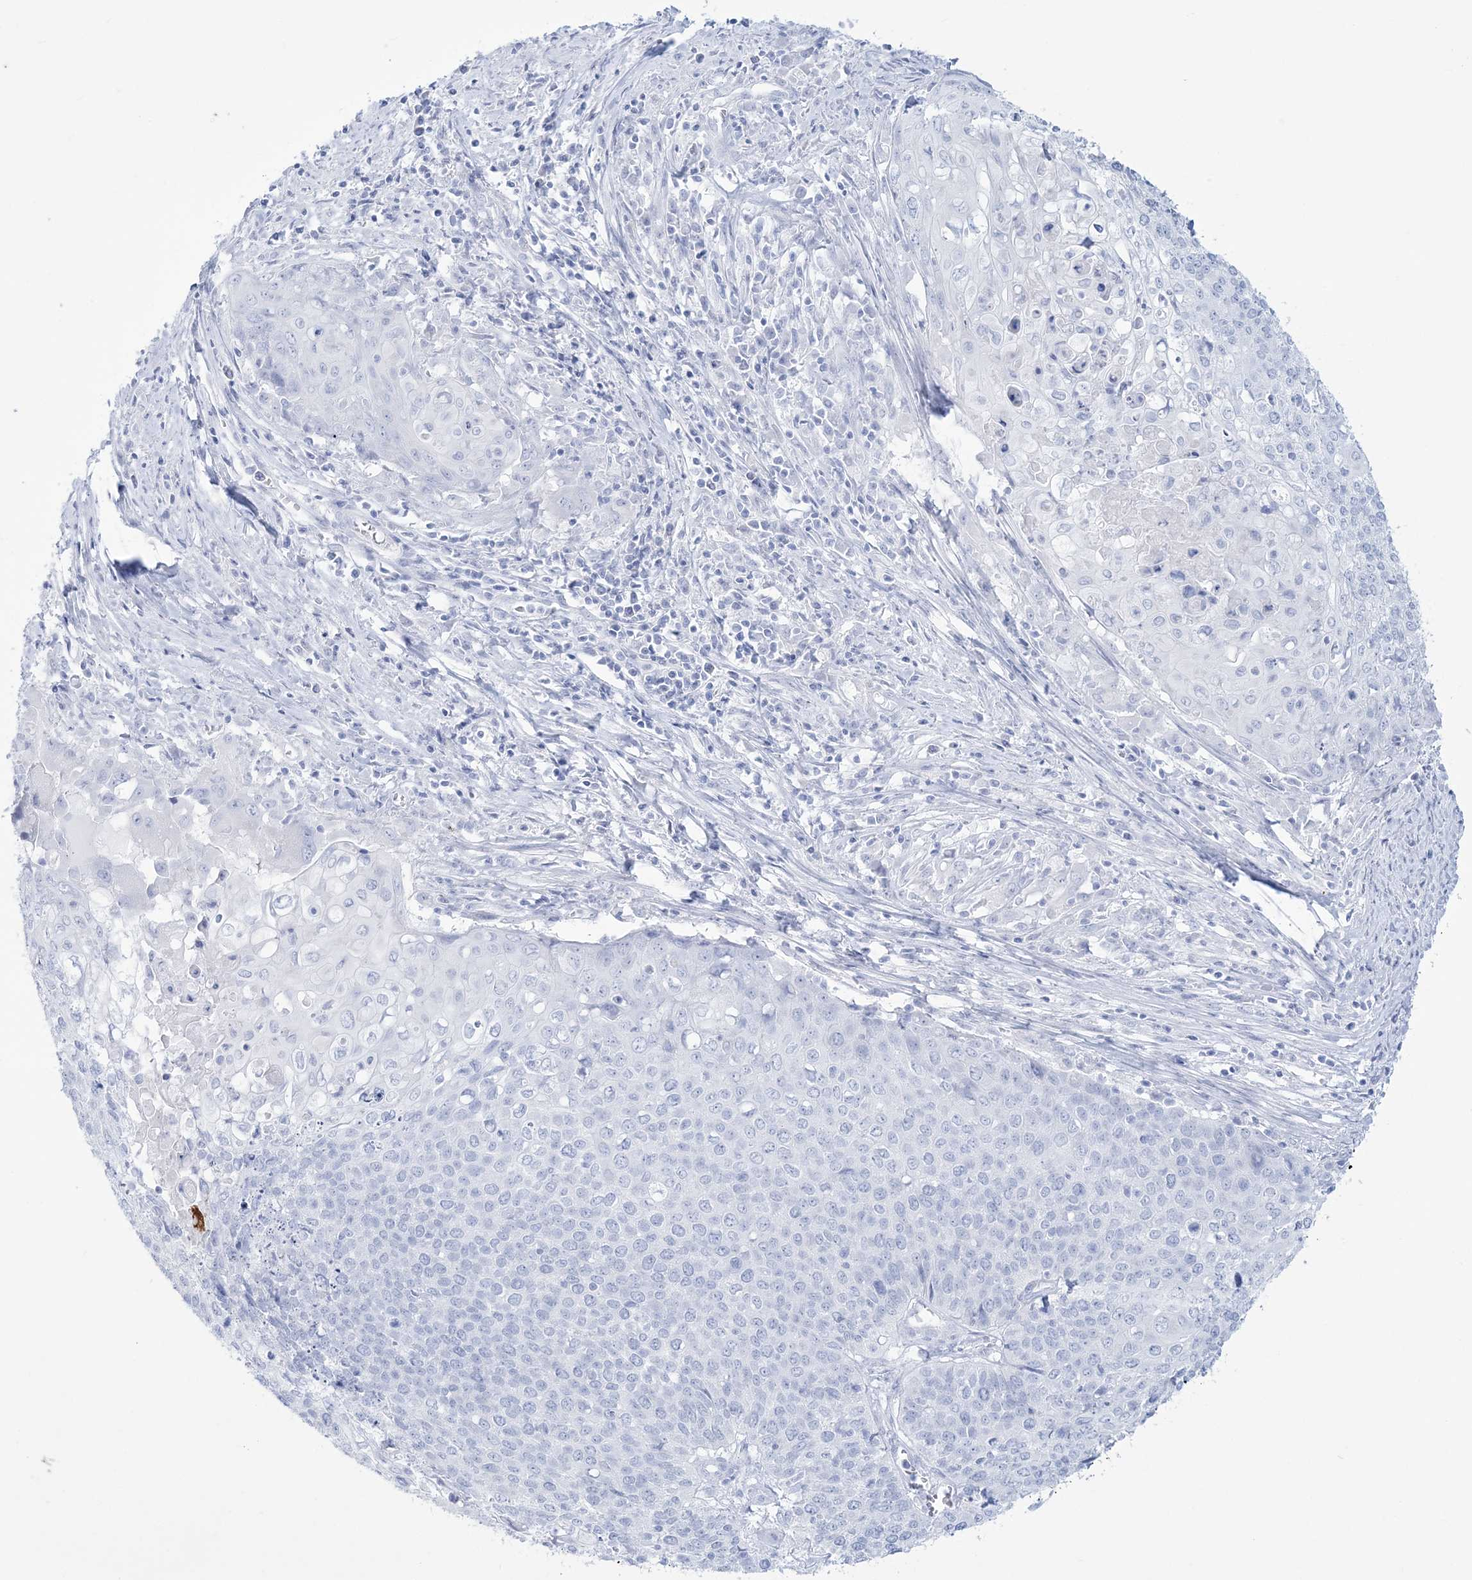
{"staining": {"intensity": "negative", "quantity": "none", "location": "none"}, "tissue": "cervical cancer", "cell_type": "Tumor cells", "image_type": "cancer", "snomed": [{"axis": "morphology", "description": "Squamous cell carcinoma, NOS"}, {"axis": "topography", "description": "Cervix"}], "caption": "Immunohistochemistry photomicrograph of neoplastic tissue: cervical cancer (squamous cell carcinoma) stained with DAB (3,3'-diaminobenzidine) displays no significant protein staining in tumor cells. (Immunohistochemistry, brightfield microscopy, high magnification).", "gene": "RBP2", "patient": {"sex": "female", "age": 39}}